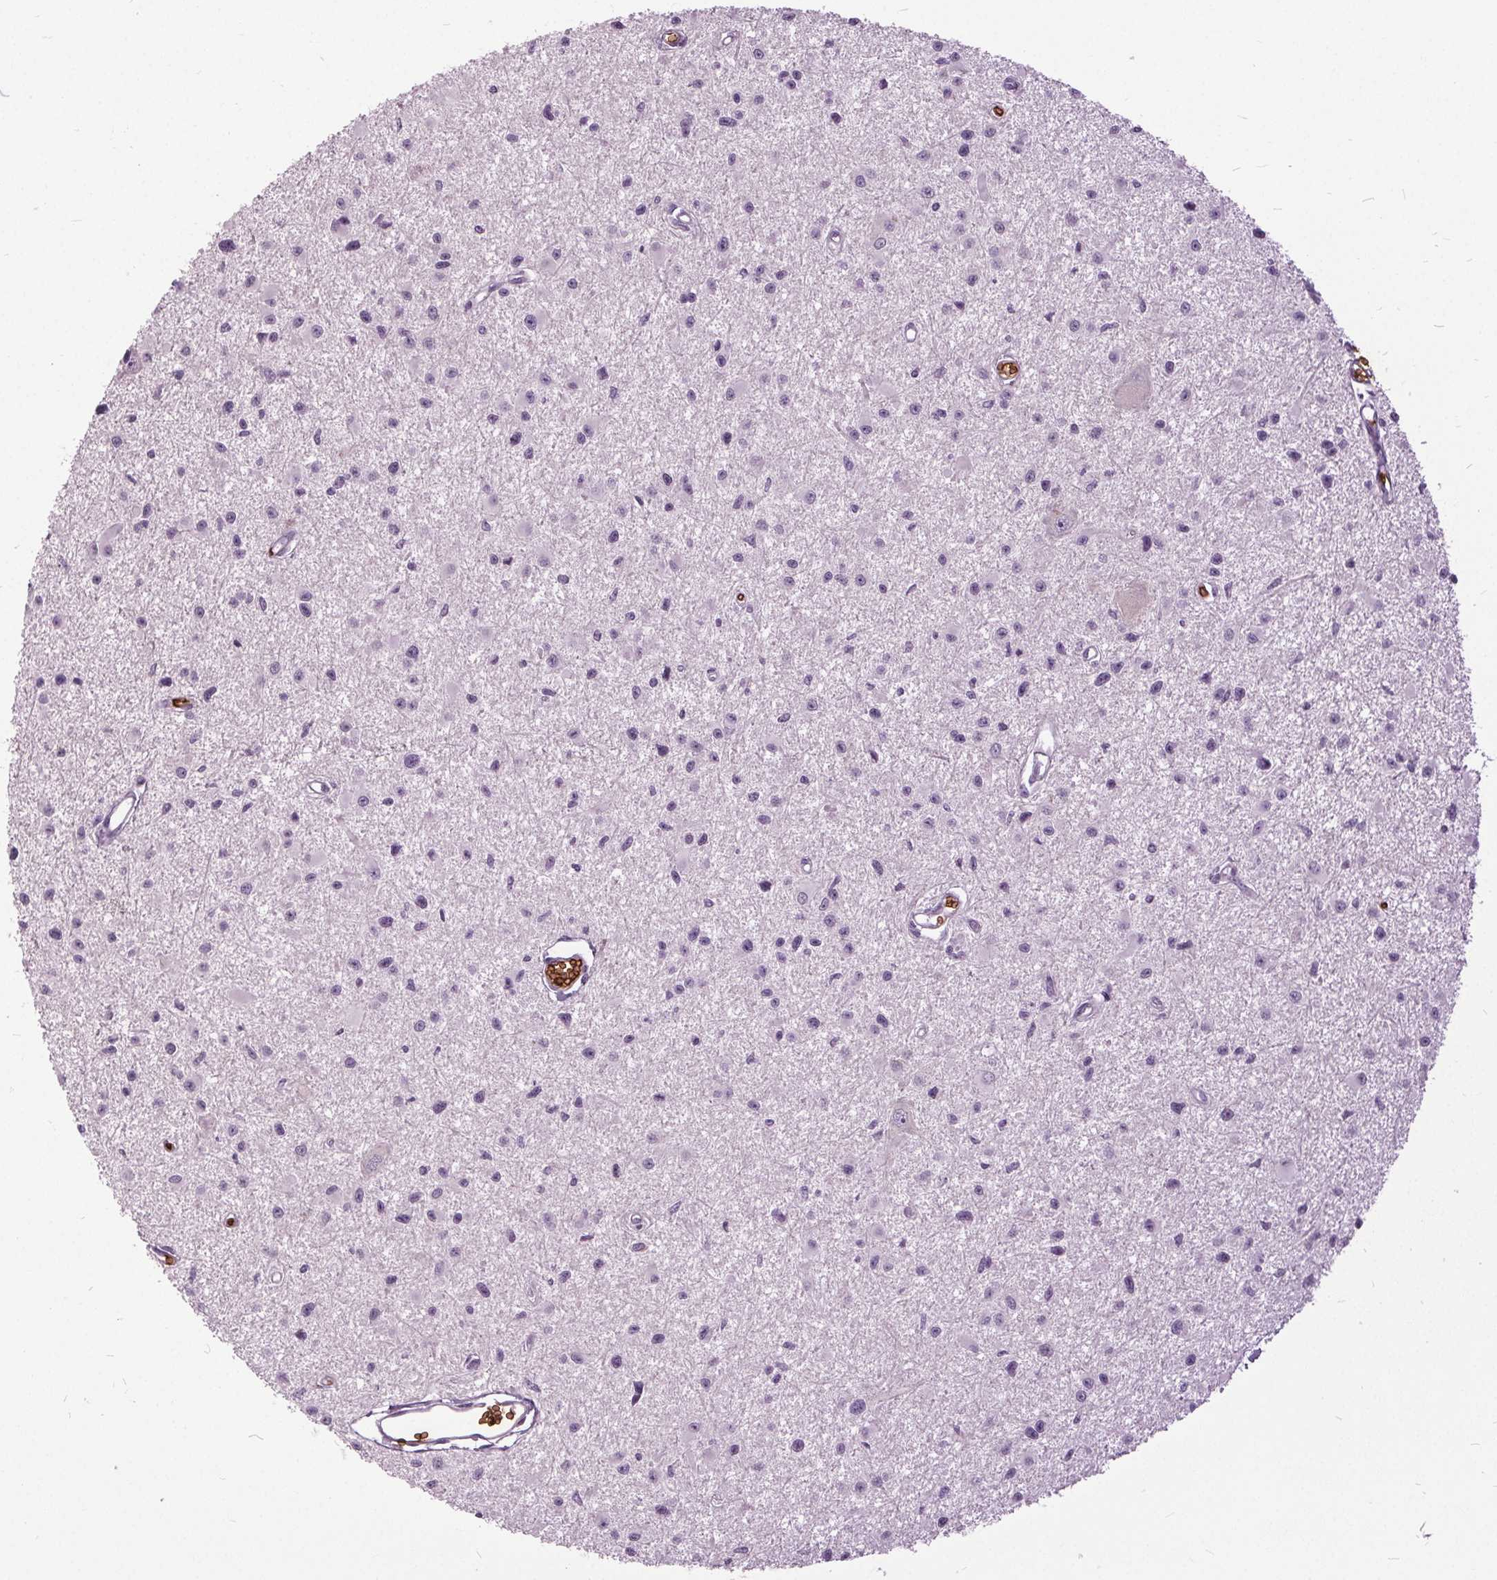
{"staining": {"intensity": "negative", "quantity": "none", "location": "none"}, "tissue": "glioma", "cell_type": "Tumor cells", "image_type": "cancer", "snomed": [{"axis": "morphology", "description": "Glioma, malignant, High grade"}, {"axis": "topography", "description": "Brain"}], "caption": "Malignant glioma (high-grade) stained for a protein using immunohistochemistry displays no positivity tumor cells.", "gene": "SLC4A1", "patient": {"sex": "male", "age": 54}}